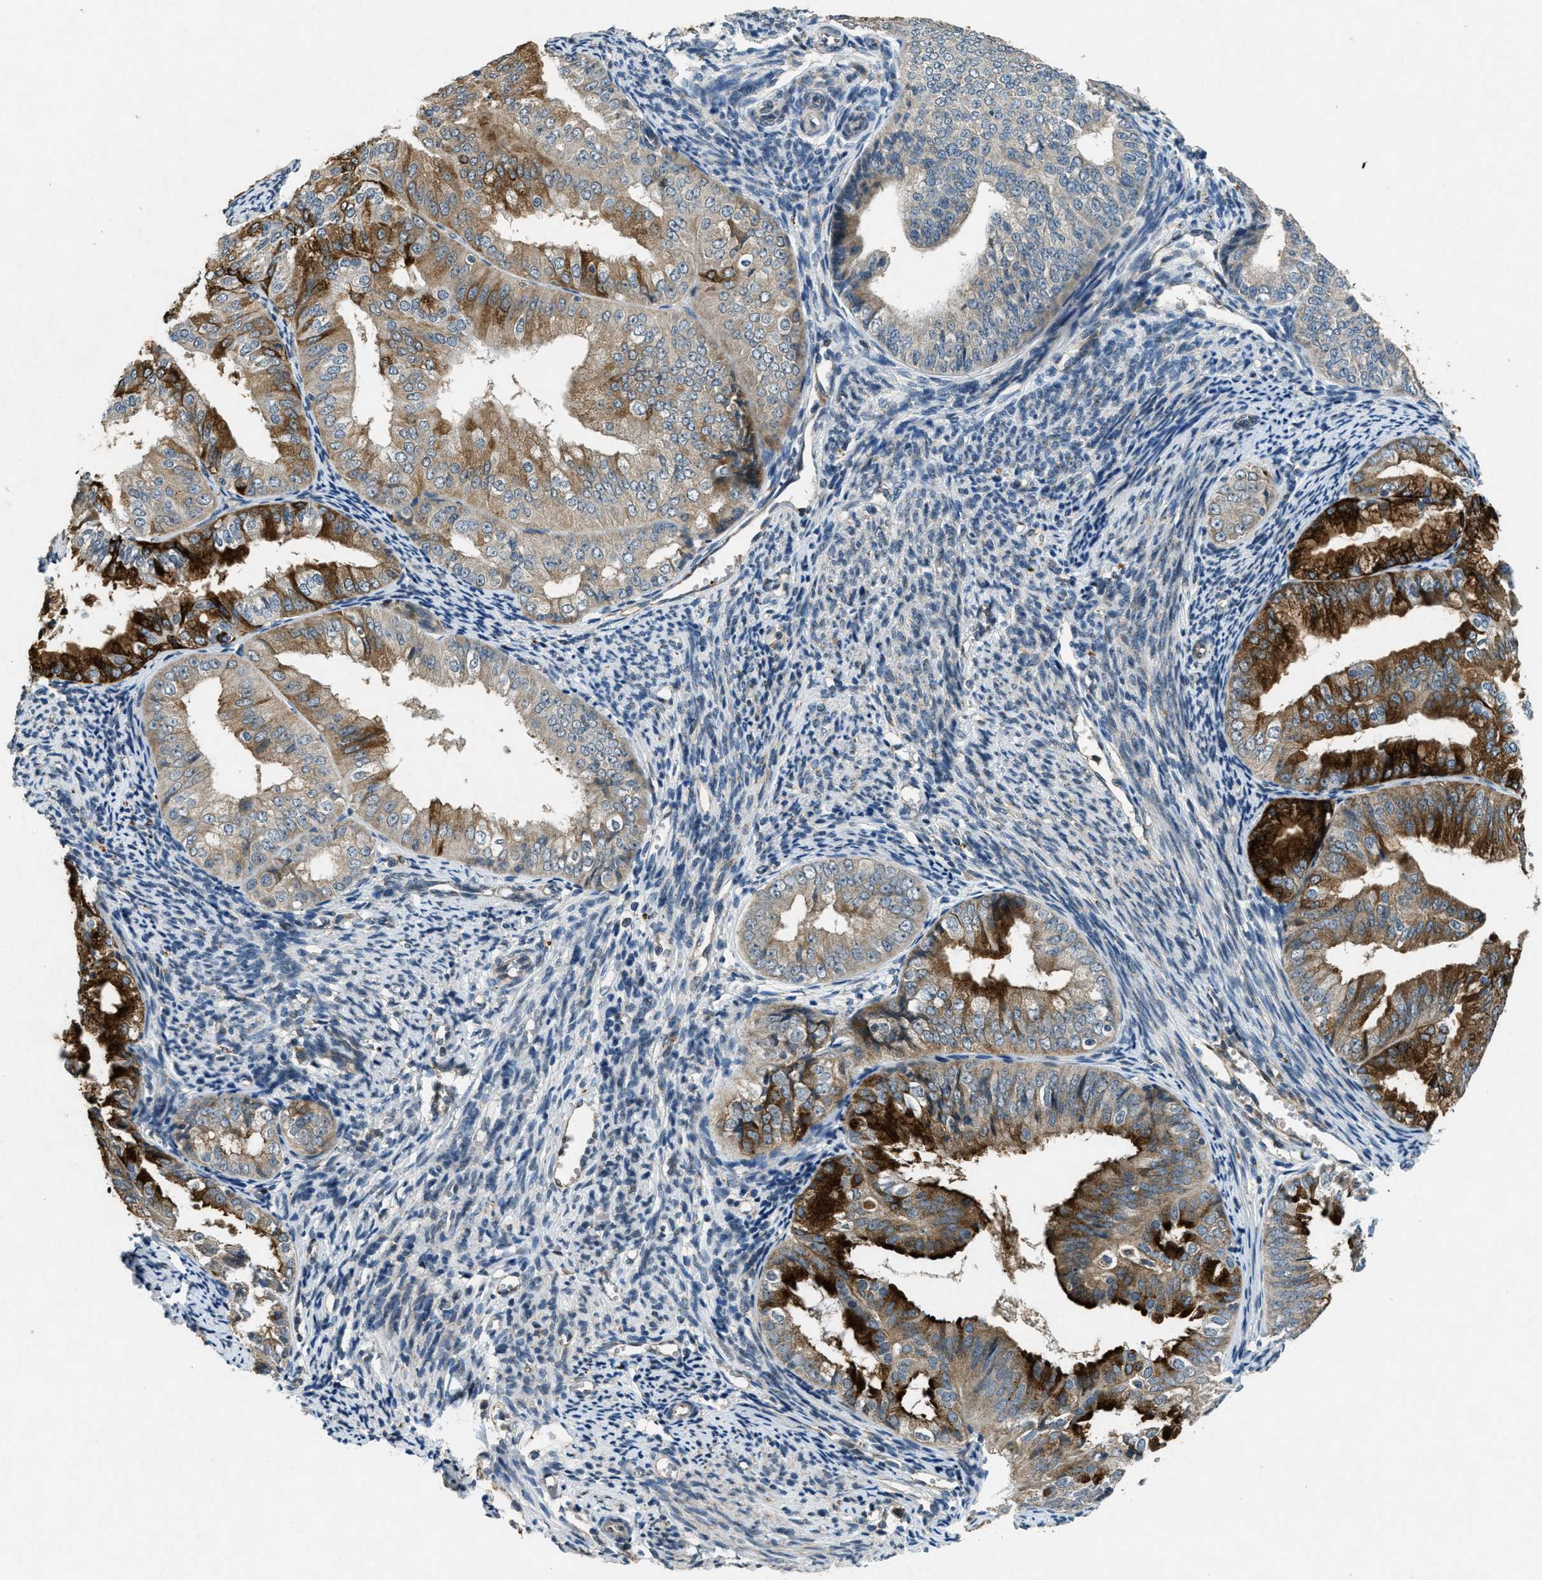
{"staining": {"intensity": "strong", "quantity": "25%-75%", "location": "cytoplasmic/membranous"}, "tissue": "endometrial cancer", "cell_type": "Tumor cells", "image_type": "cancer", "snomed": [{"axis": "morphology", "description": "Adenocarcinoma, NOS"}, {"axis": "topography", "description": "Endometrium"}], "caption": "The immunohistochemical stain highlights strong cytoplasmic/membranous expression in tumor cells of adenocarcinoma (endometrial) tissue.", "gene": "RAB3D", "patient": {"sex": "female", "age": 63}}